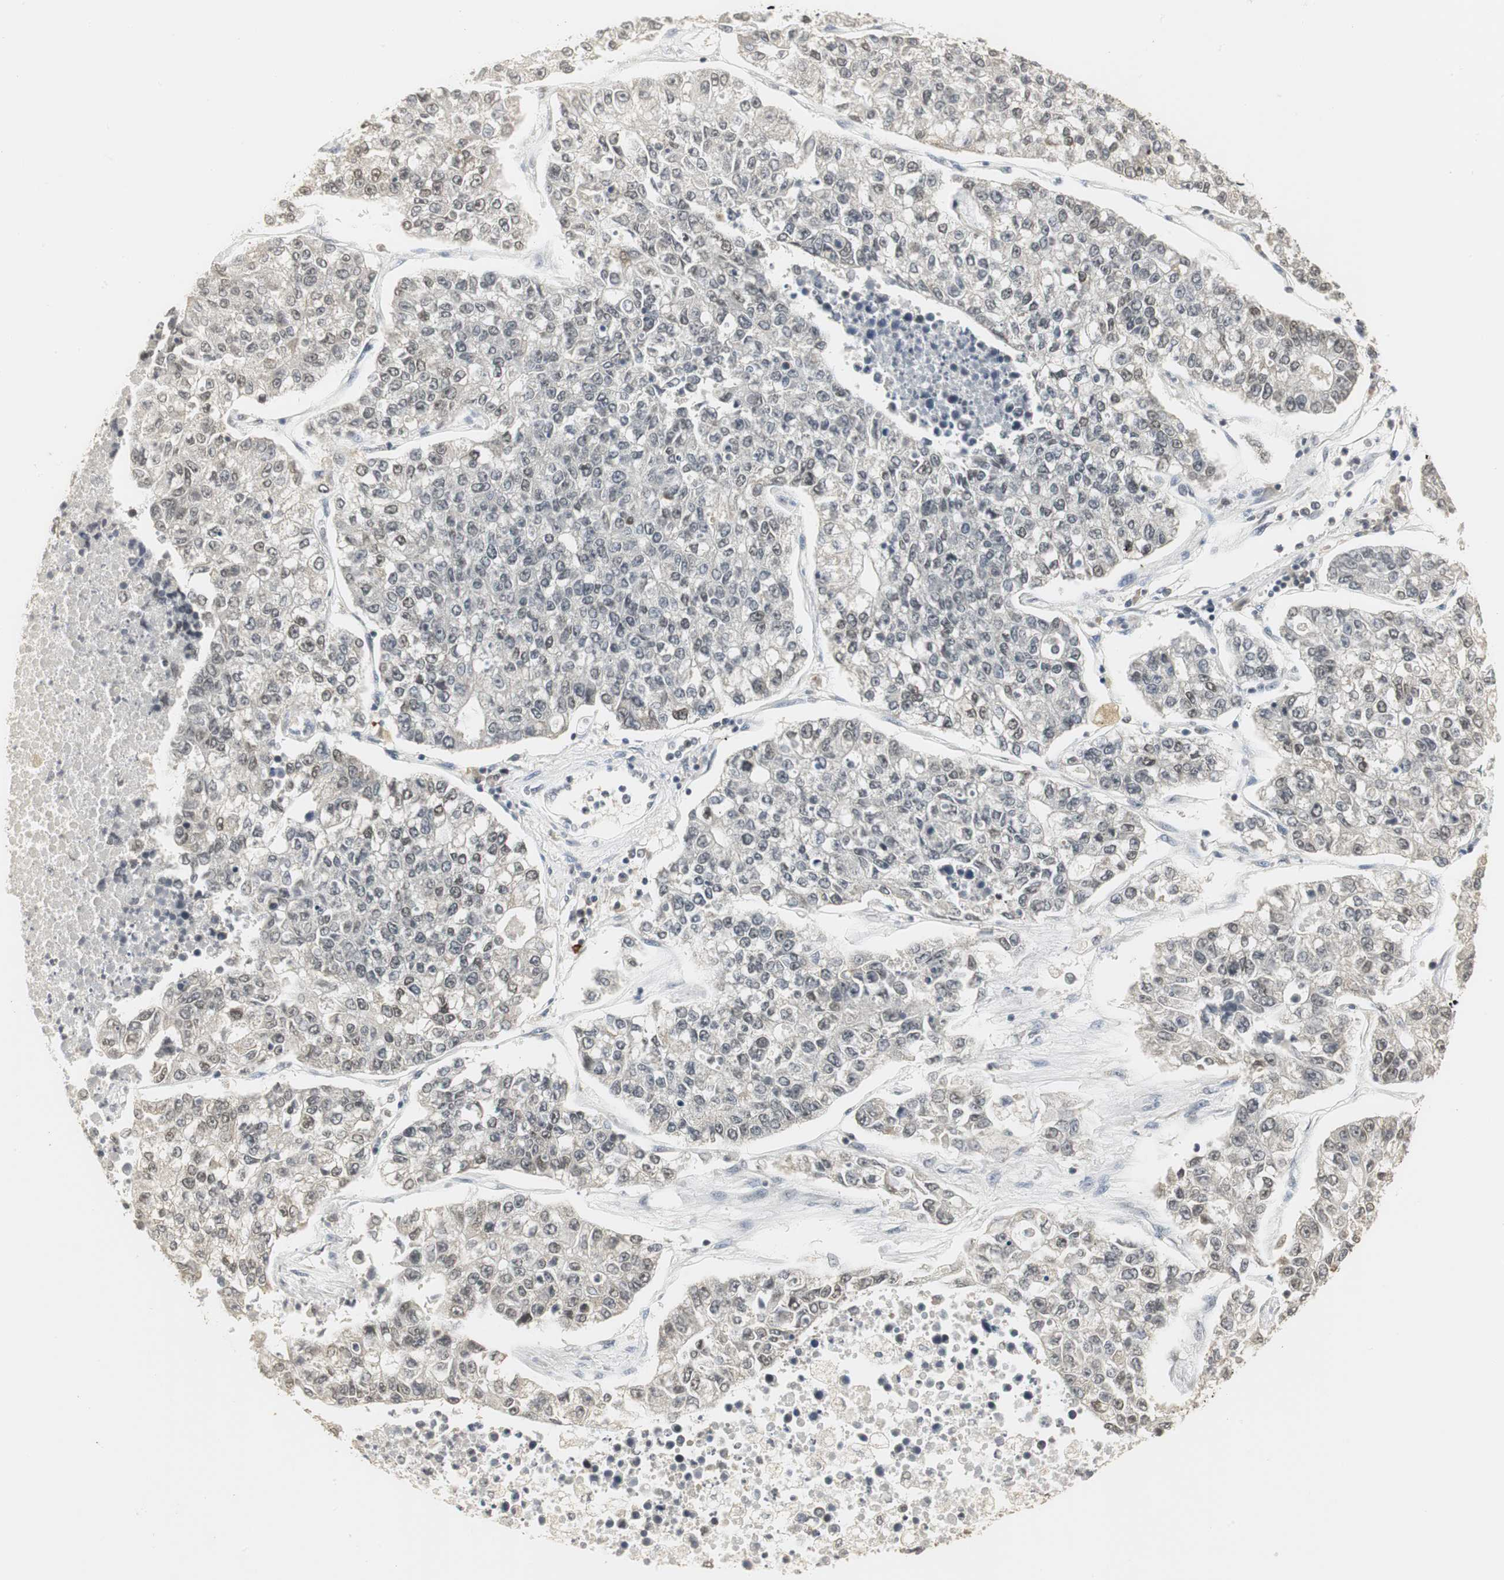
{"staining": {"intensity": "weak", "quantity": "<25%", "location": "nuclear"}, "tissue": "lung cancer", "cell_type": "Tumor cells", "image_type": "cancer", "snomed": [{"axis": "morphology", "description": "Adenocarcinoma, NOS"}, {"axis": "topography", "description": "Lung"}], "caption": "Photomicrograph shows no significant protein expression in tumor cells of lung cancer.", "gene": "ELOA", "patient": {"sex": "male", "age": 49}}